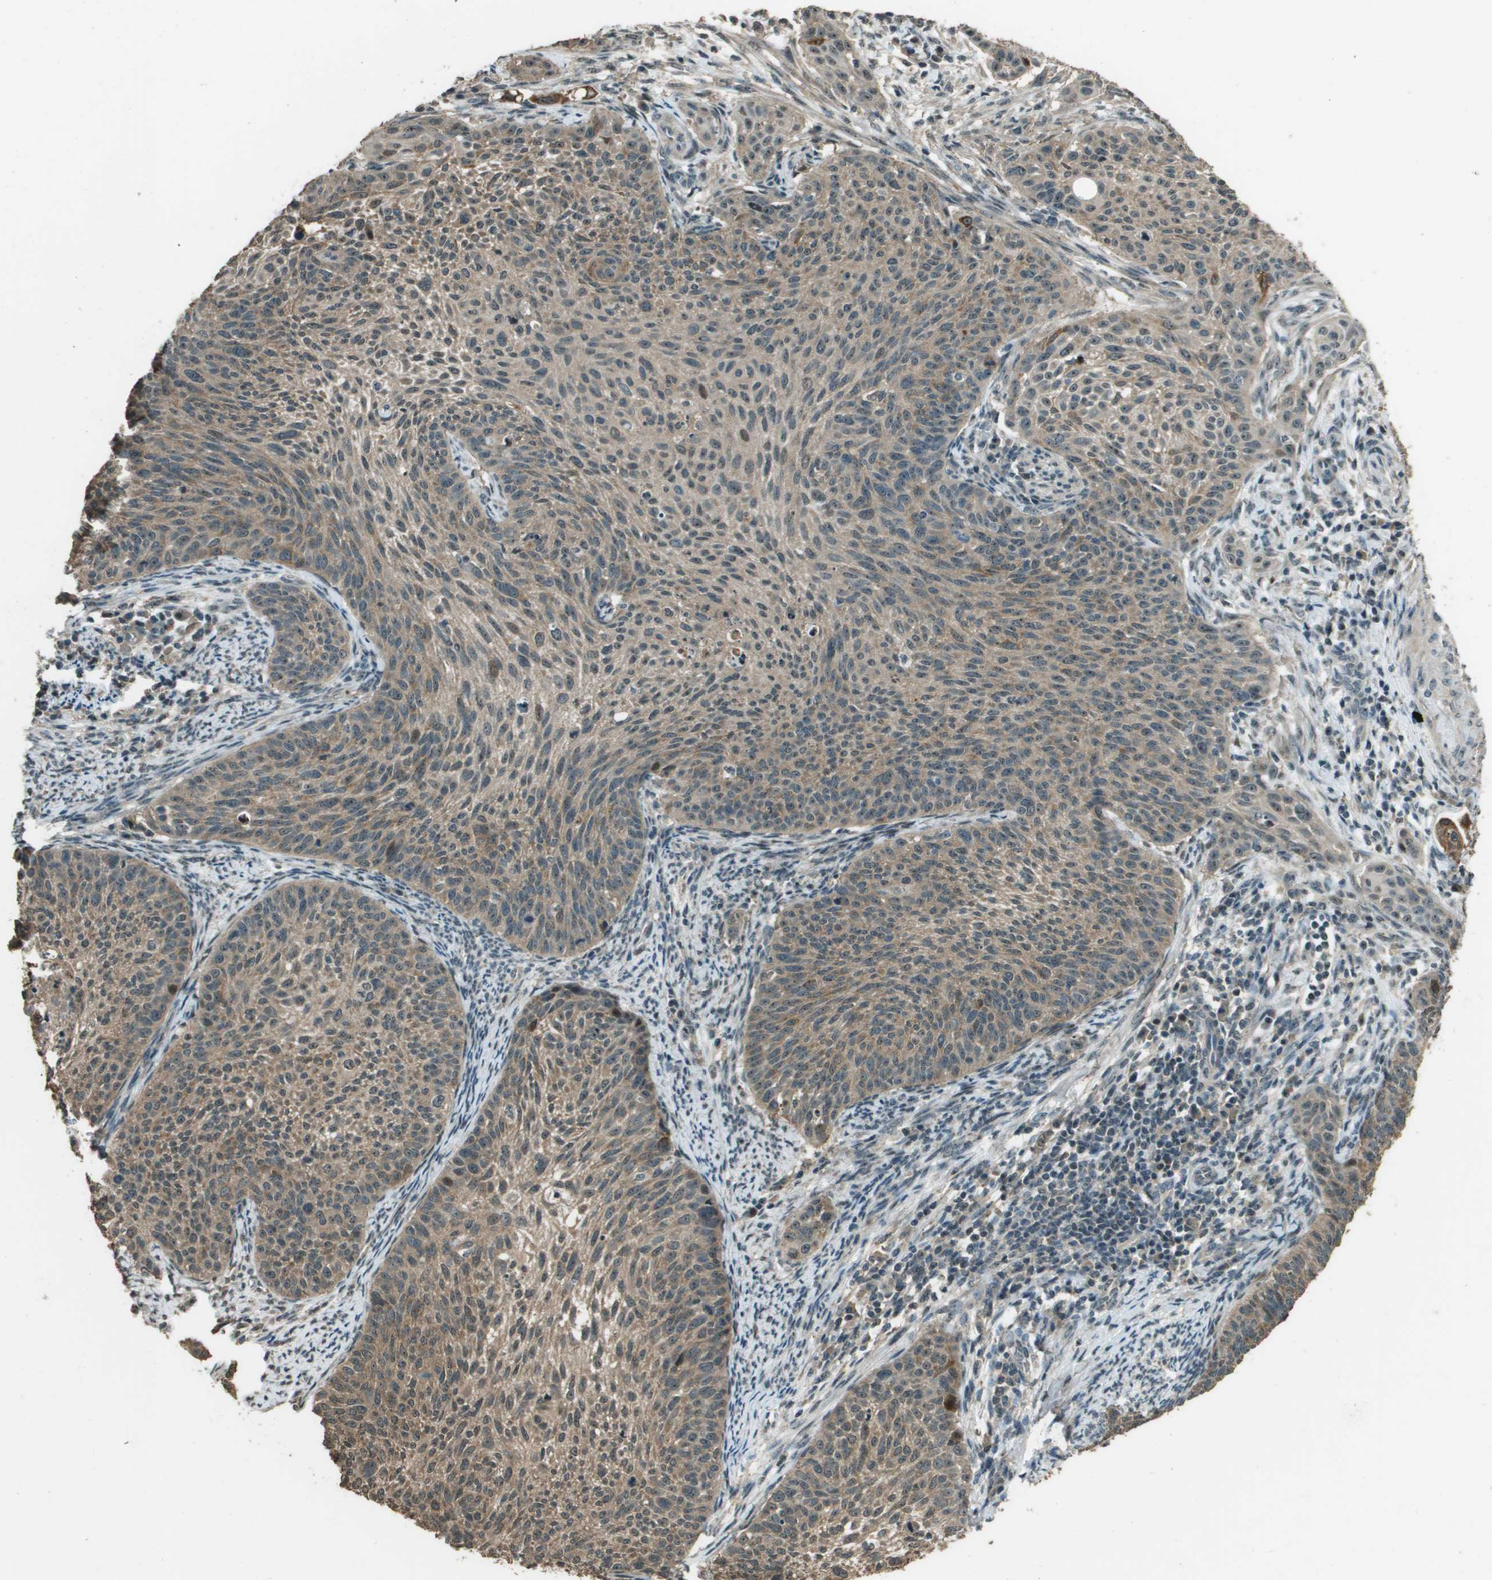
{"staining": {"intensity": "moderate", "quantity": ">75%", "location": "cytoplasmic/membranous"}, "tissue": "cervical cancer", "cell_type": "Tumor cells", "image_type": "cancer", "snomed": [{"axis": "morphology", "description": "Squamous cell carcinoma, NOS"}, {"axis": "topography", "description": "Cervix"}], "caption": "Cervical squamous cell carcinoma was stained to show a protein in brown. There is medium levels of moderate cytoplasmic/membranous expression in about >75% of tumor cells.", "gene": "SDC3", "patient": {"sex": "female", "age": 70}}